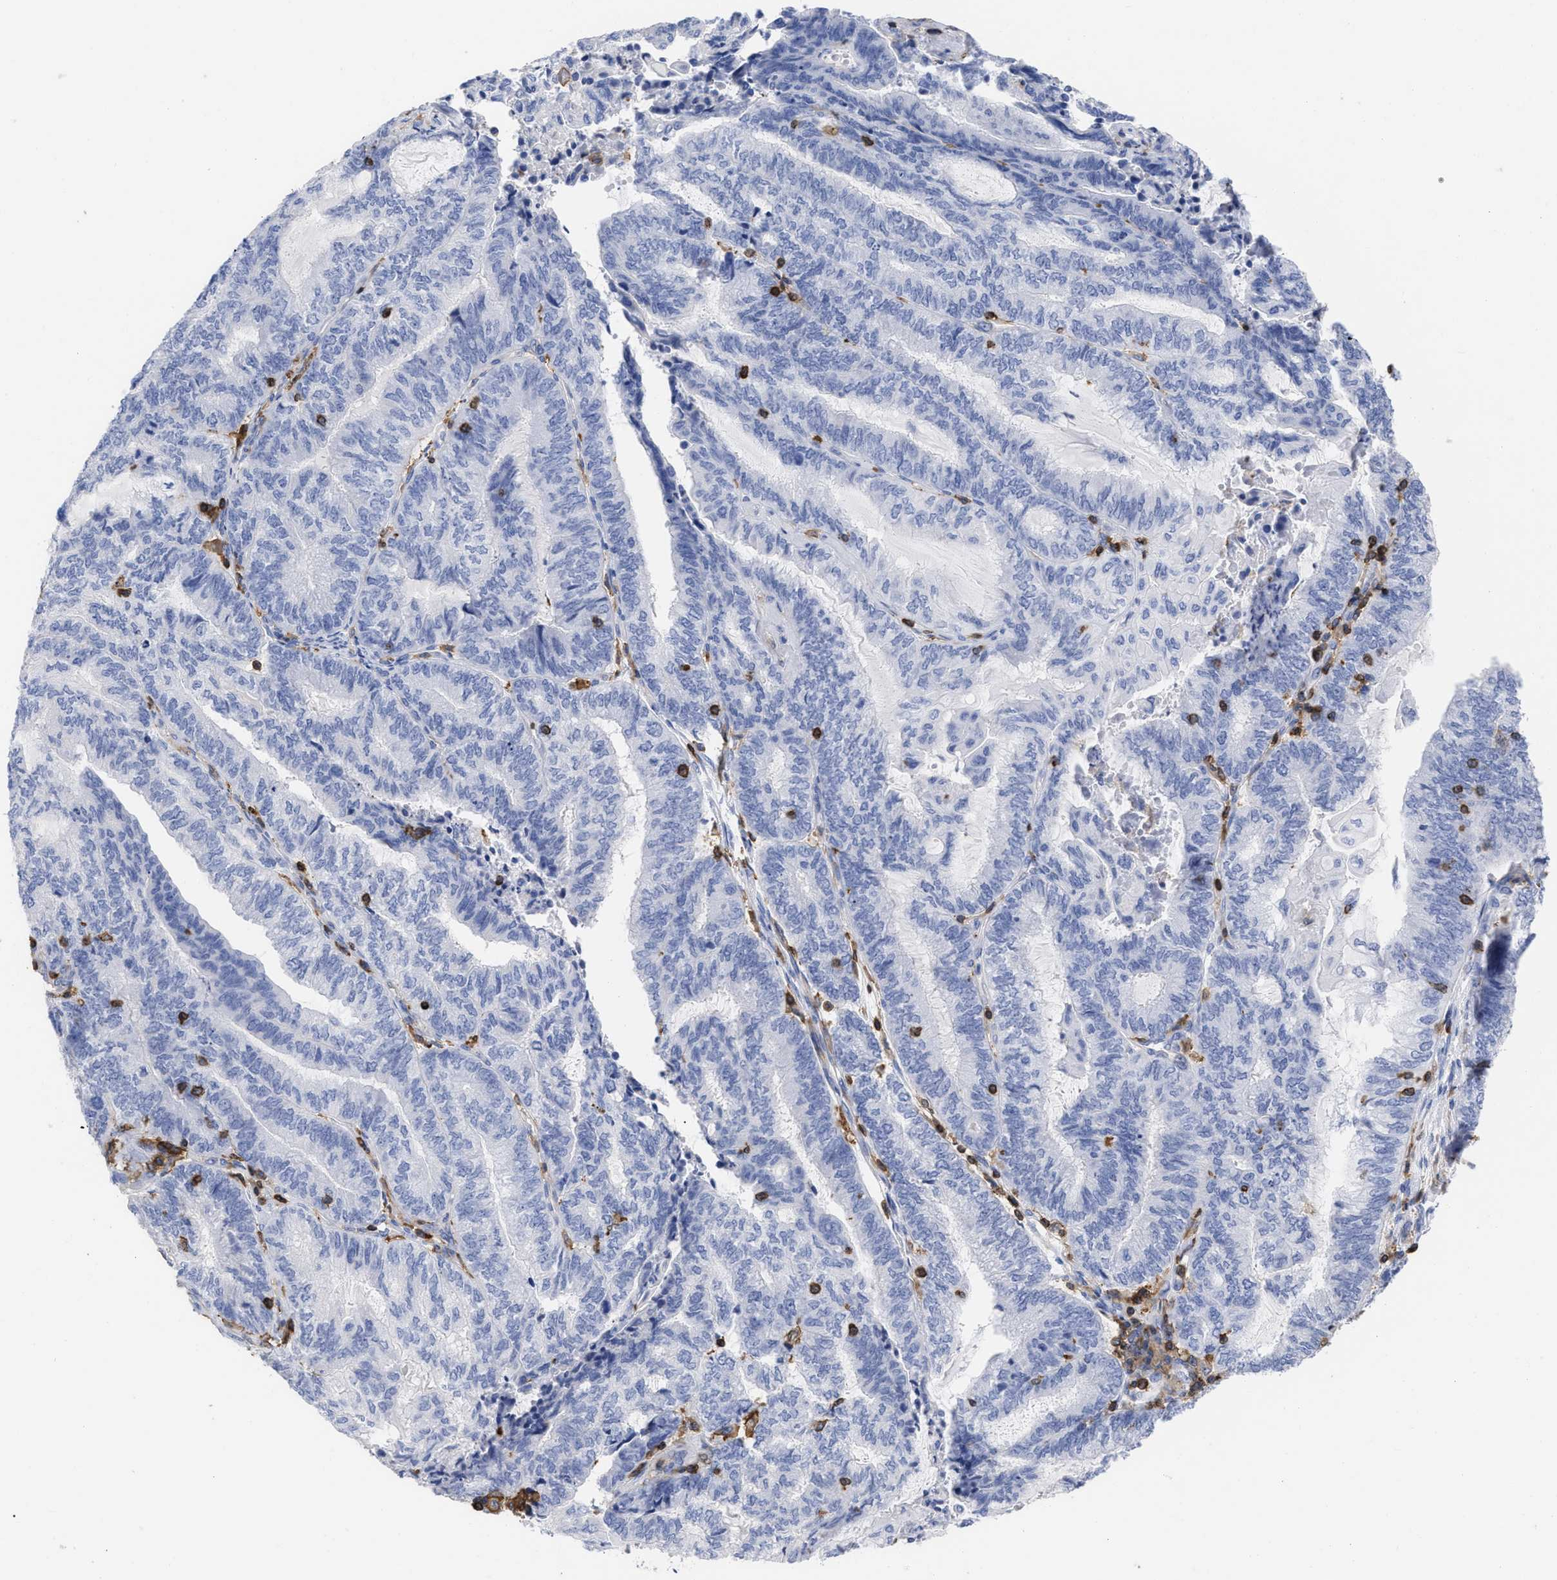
{"staining": {"intensity": "negative", "quantity": "none", "location": "none"}, "tissue": "endometrial cancer", "cell_type": "Tumor cells", "image_type": "cancer", "snomed": [{"axis": "morphology", "description": "Adenocarcinoma, NOS"}, {"axis": "topography", "description": "Uterus"}, {"axis": "topography", "description": "Endometrium"}], "caption": "High magnification brightfield microscopy of endometrial adenocarcinoma stained with DAB (brown) and counterstained with hematoxylin (blue): tumor cells show no significant positivity.", "gene": "HCLS1", "patient": {"sex": "female", "age": 70}}